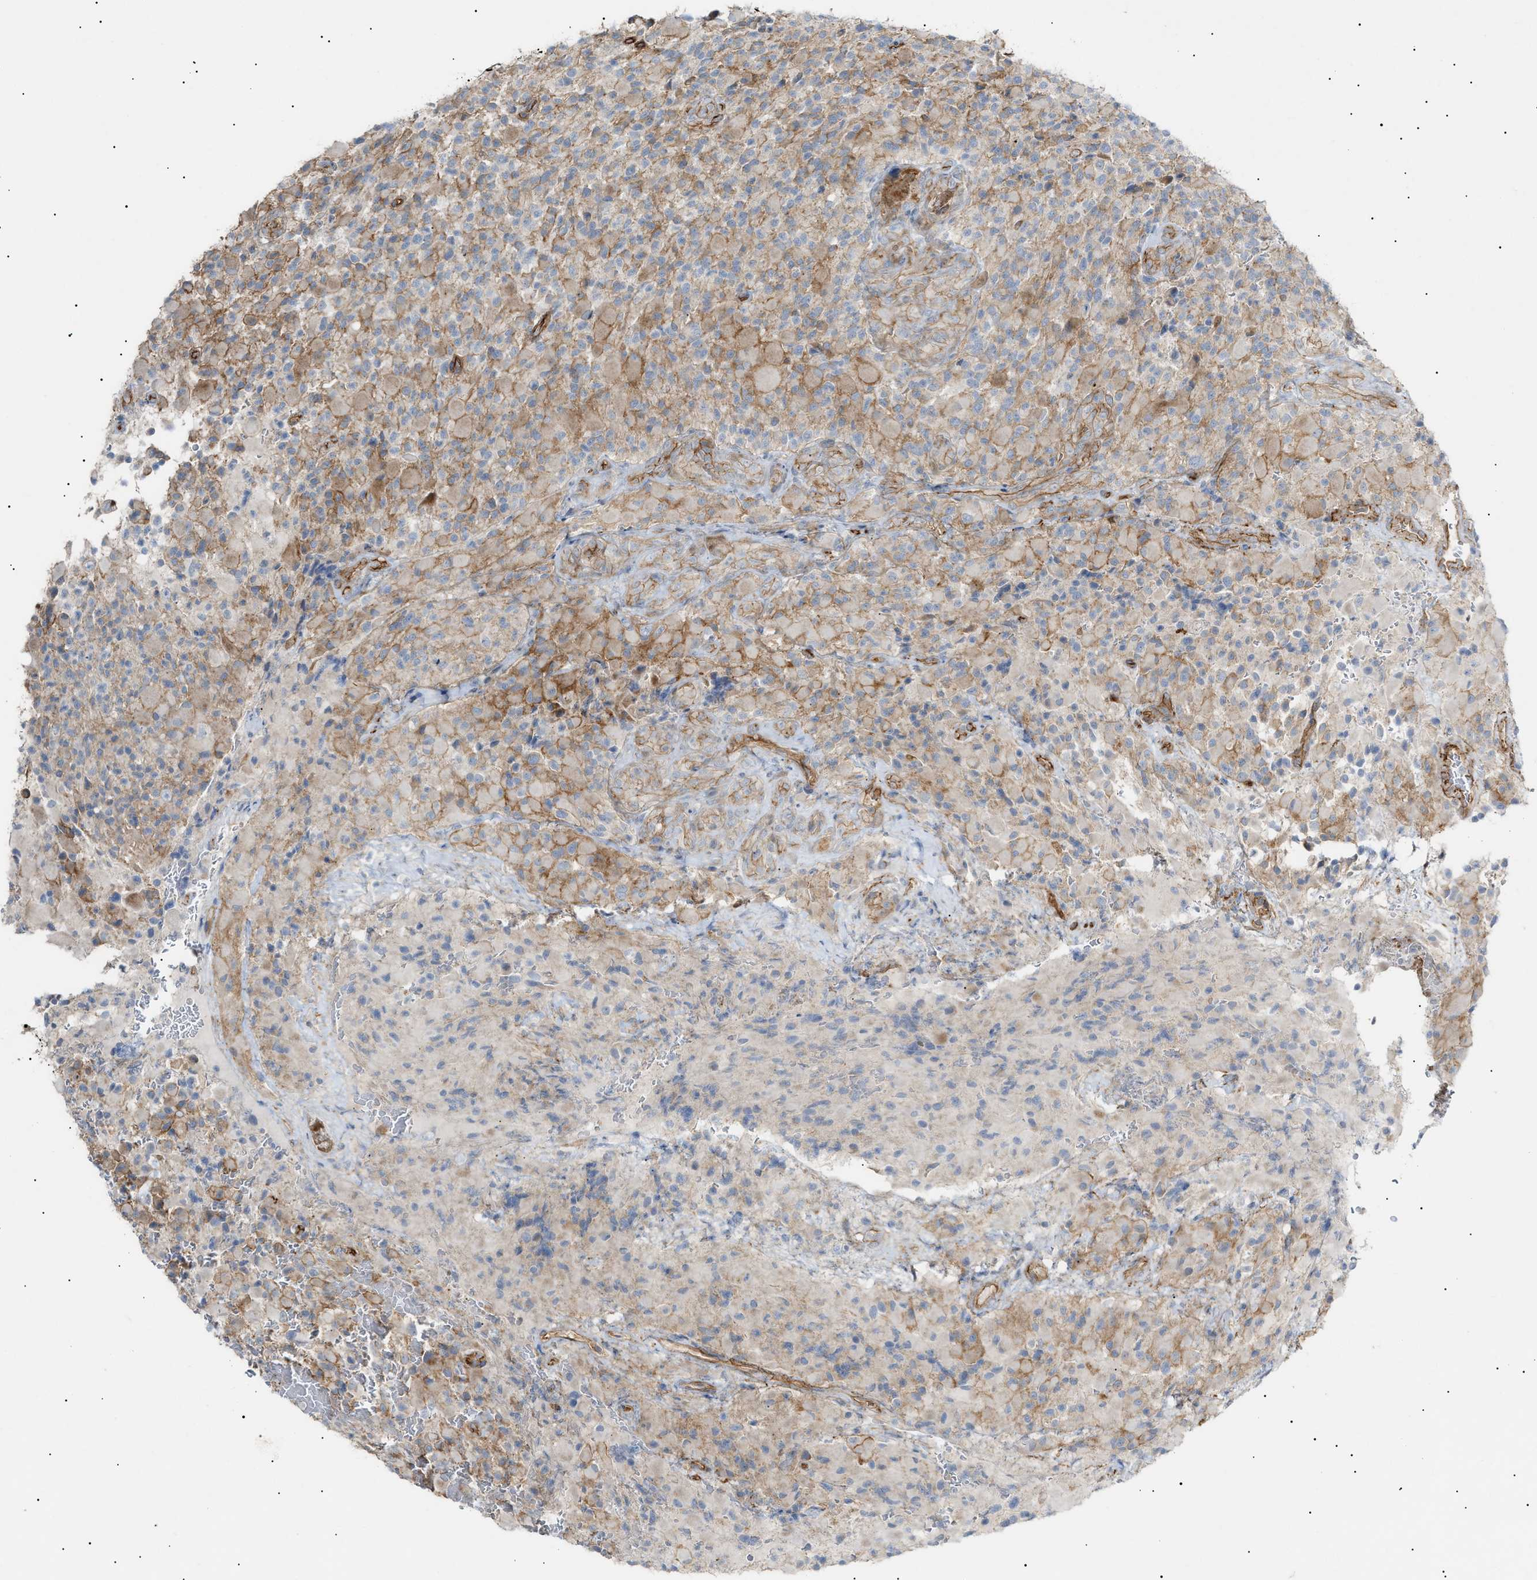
{"staining": {"intensity": "weak", "quantity": "<25%", "location": "cytoplasmic/membranous"}, "tissue": "glioma", "cell_type": "Tumor cells", "image_type": "cancer", "snomed": [{"axis": "morphology", "description": "Glioma, malignant, High grade"}, {"axis": "topography", "description": "Brain"}], "caption": "Malignant high-grade glioma stained for a protein using immunohistochemistry (IHC) shows no expression tumor cells.", "gene": "ZFHX2", "patient": {"sex": "male", "age": 71}}